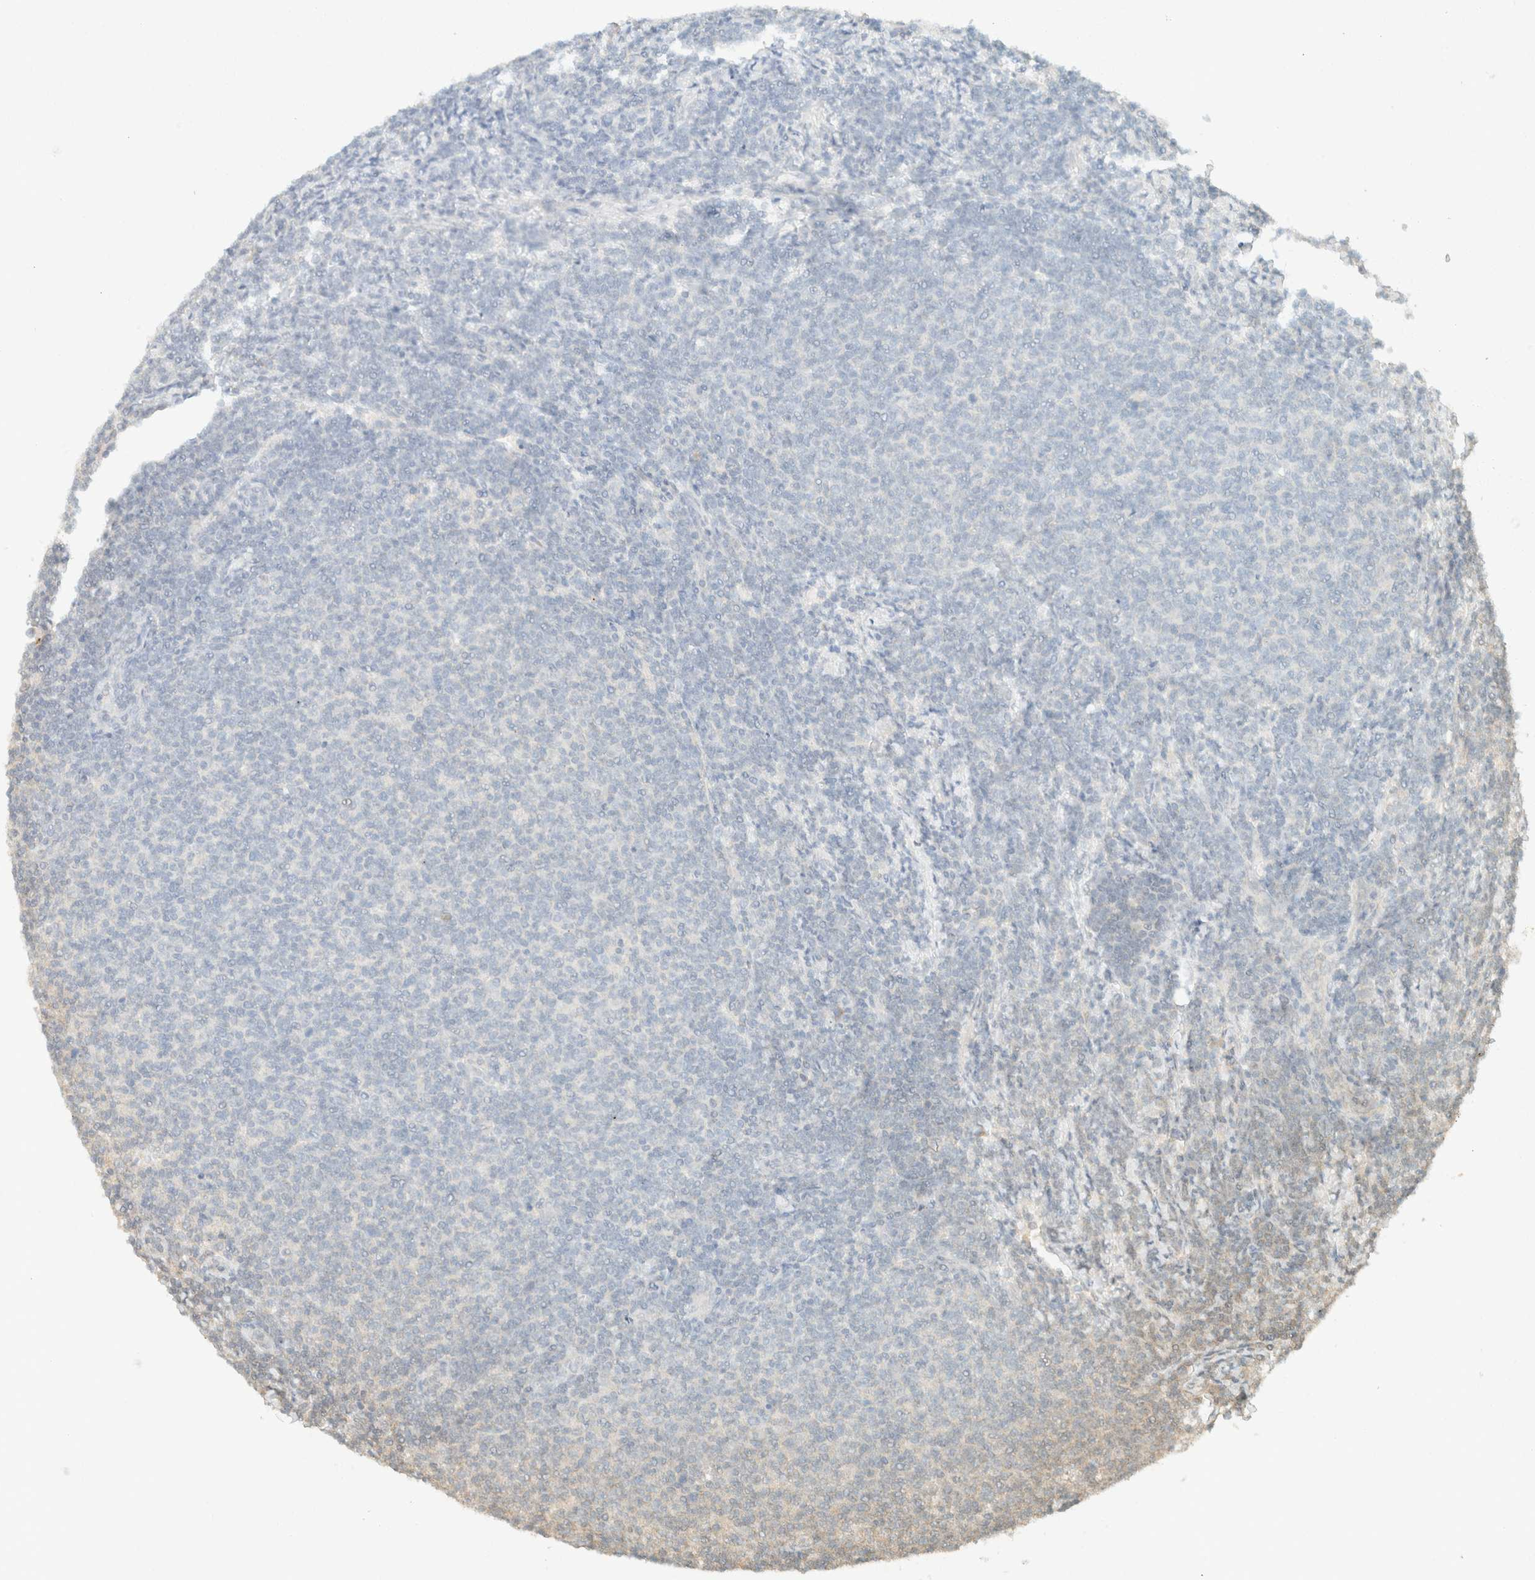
{"staining": {"intensity": "negative", "quantity": "none", "location": "none"}, "tissue": "lymphoma", "cell_type": "Tumor cells", "image_type": "cancer", "snomed": [{"axis": "morphology", "description": "Malignant lymphoma, non-Hodgkin's type, Low grade"}, {"axis": "topography", "description": "Lymph node"}], "caption": "This is an immunohistochemistry micrograph of human lymphoma. There is no expression in tumor cells.", "gene": "GPA33", "patient": {"sex": "male", "age": 66}}